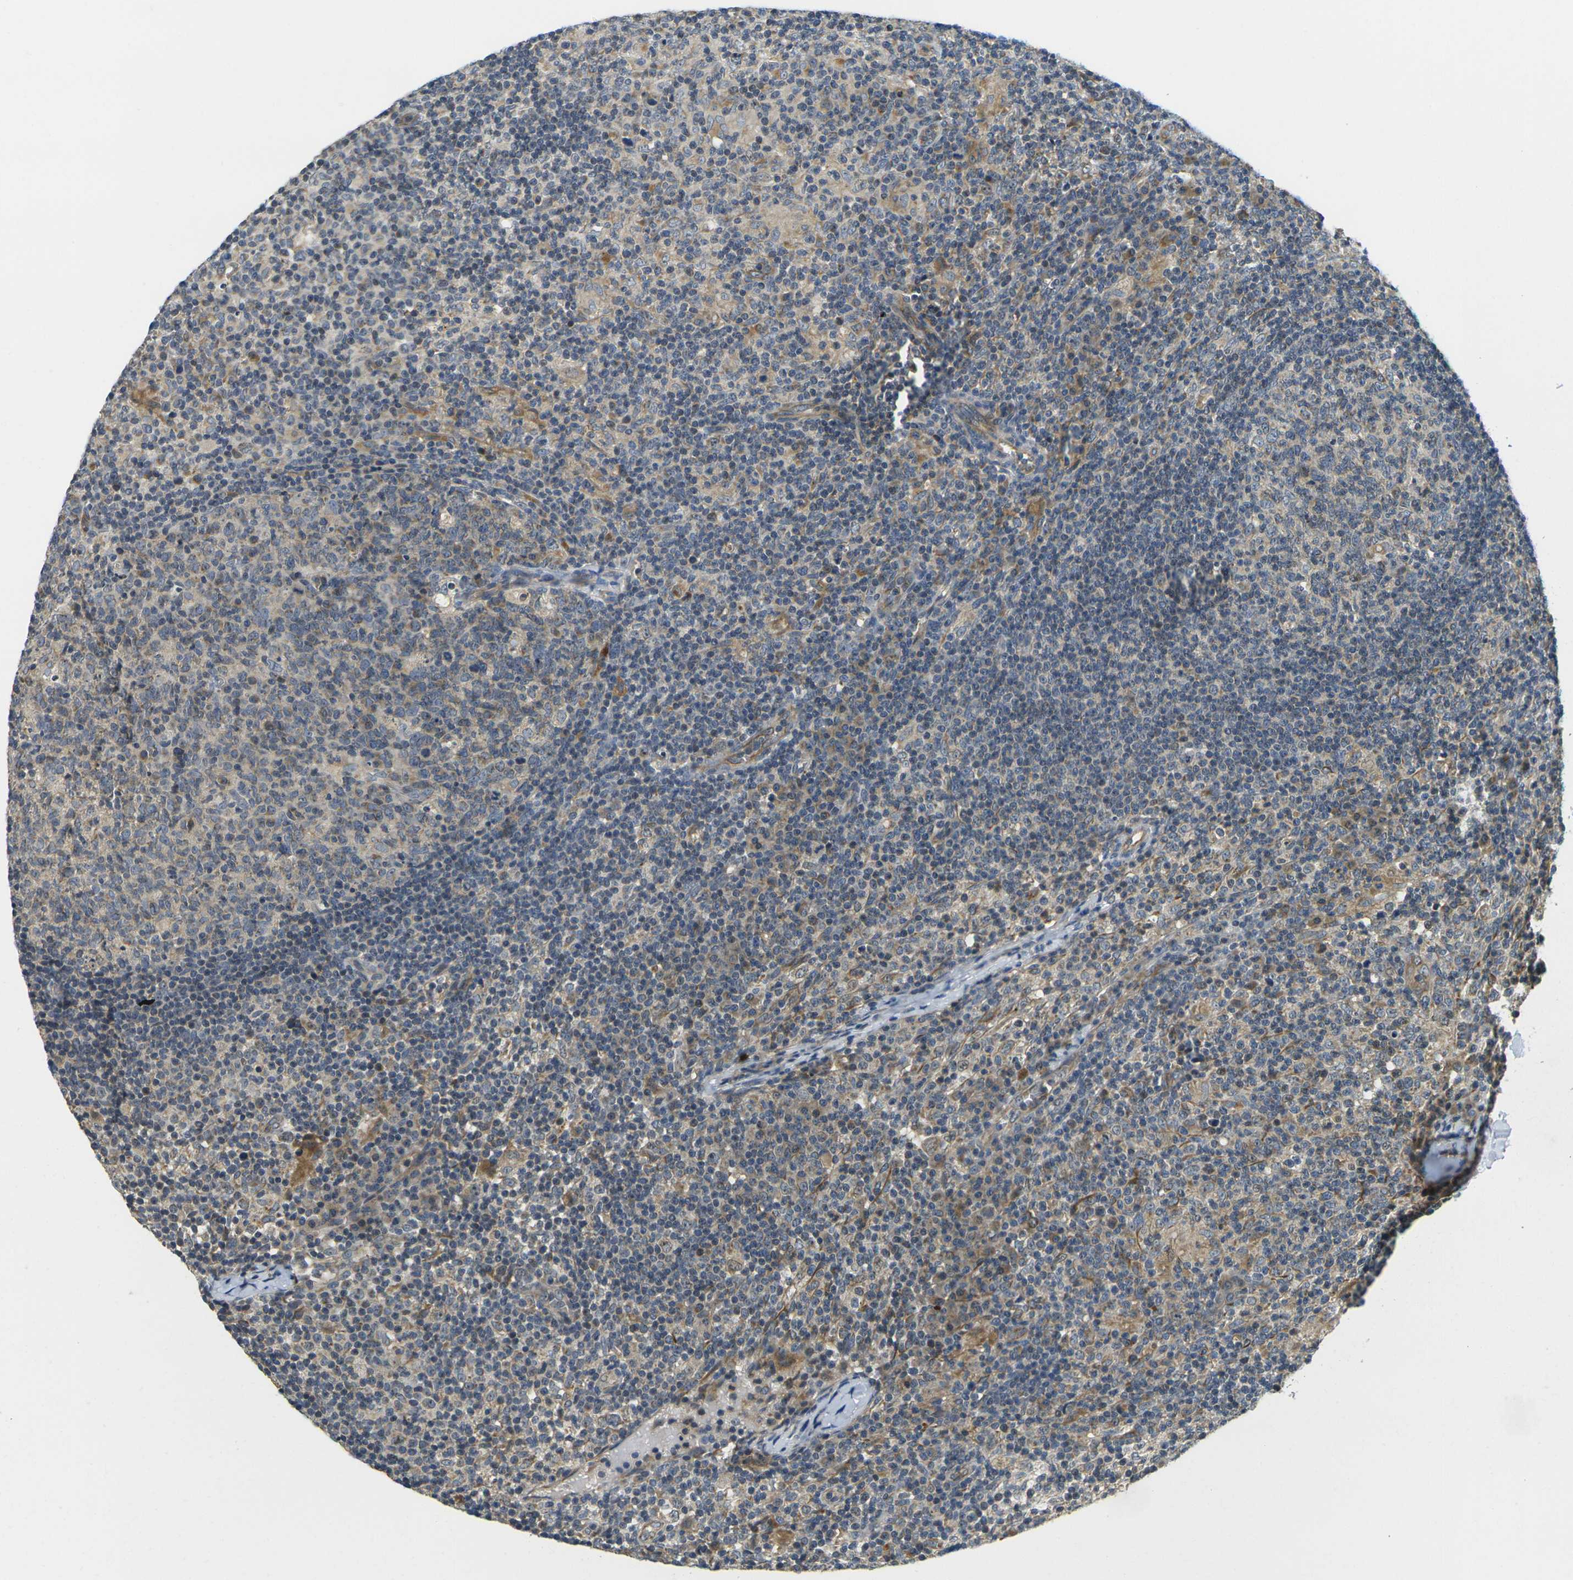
{"staining": {"intensity": "moderate", "quantity": "<25%", "location": "cytoplasmic/membranous"}, "tissue": "lymph node", "cell_type": "Germinal center cells", "image_type": "normal", "snomed": [{"axis": "morphology", "description": "Normal tissue, NOS"}, {"axis": "morphology", "description": "Inflammation, NOS"}, {"axis": "topography", "description": "Lymph node"}], "caption": "IHC photomicrograph of normal lymph node: human lymph node stained using immunohistochemistry (IHC) exhibits low levels of moderate protein expression localized specifically in the cytoplasmic/membranous of germinal center cells, appearing as a cytoplasmic/membranous brown color.", "gene": "MINAR2", "patient": {"sex": "male", "age": 55}}